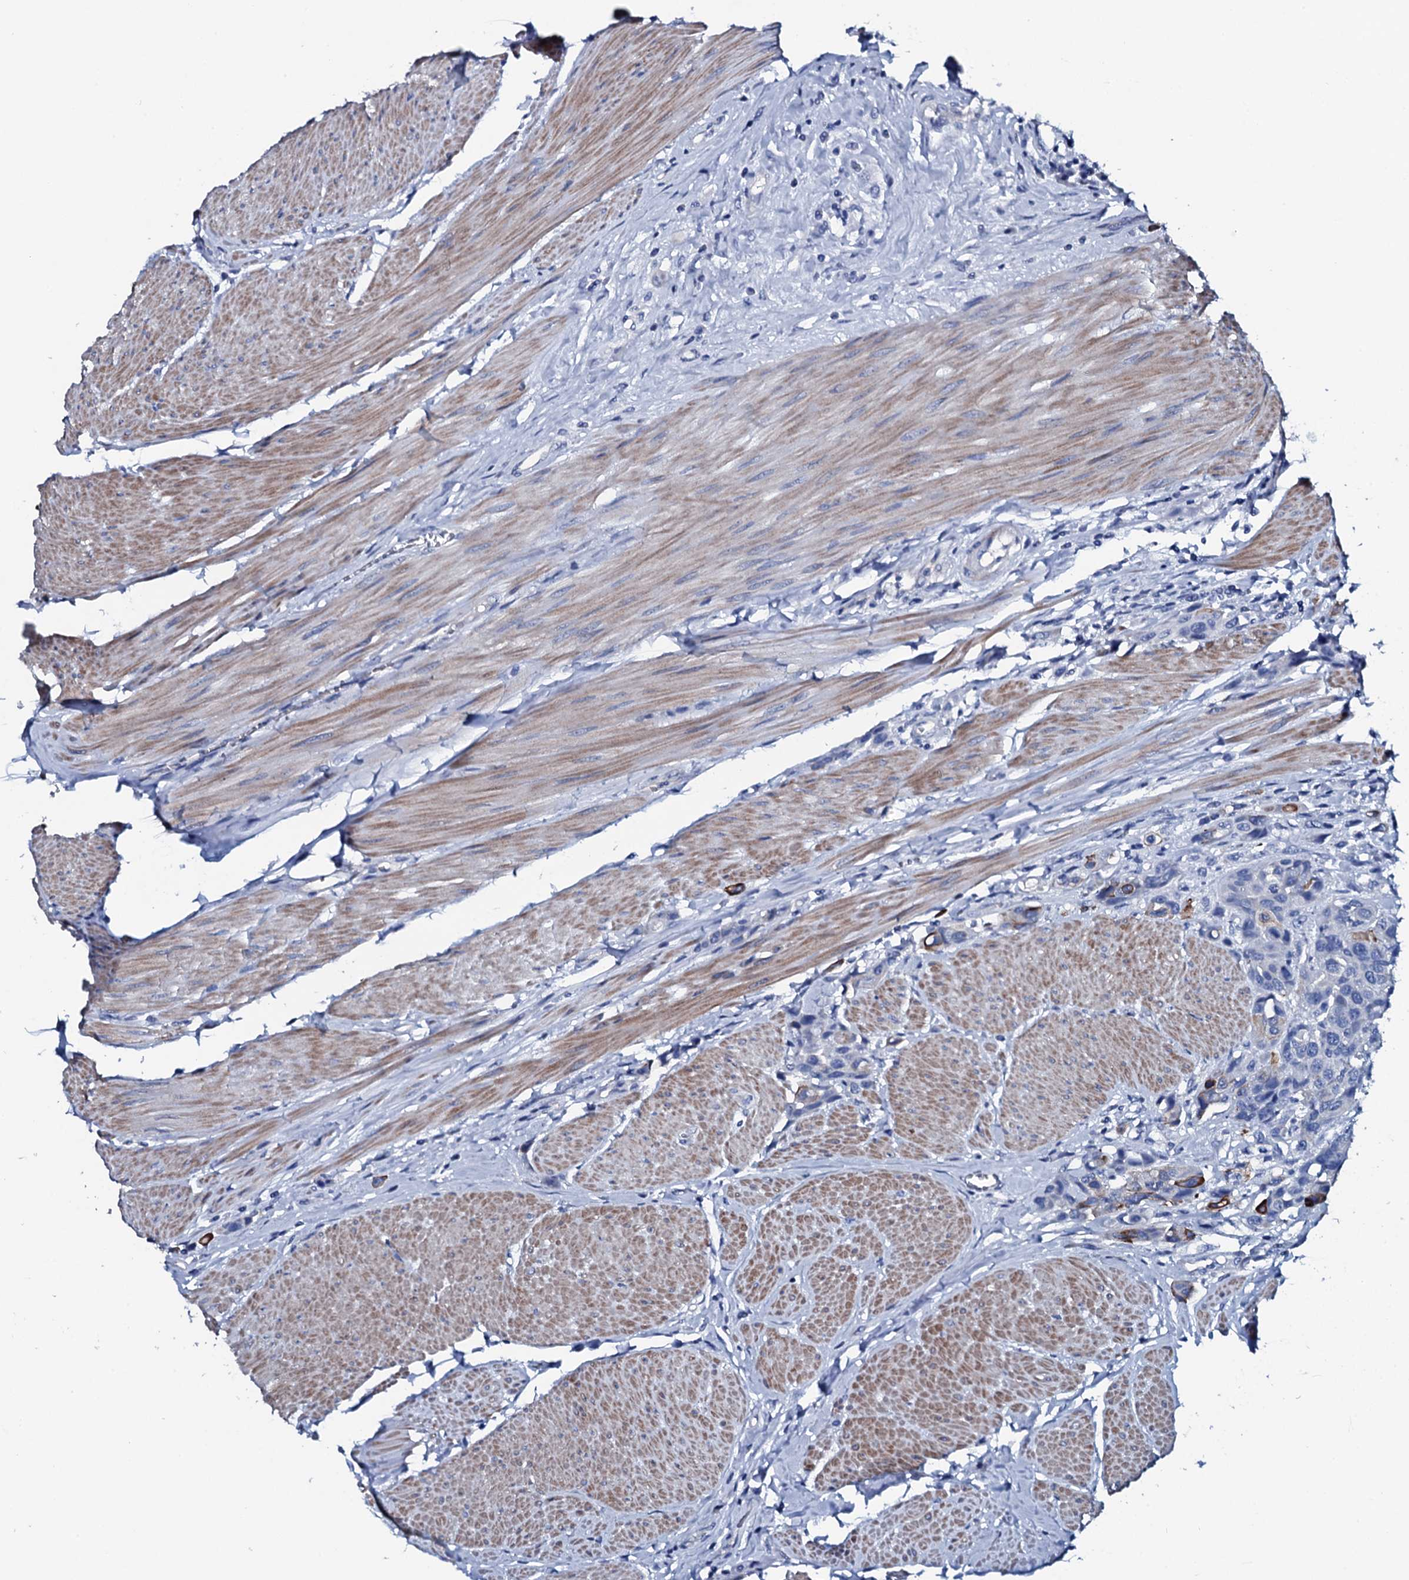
{"staining": {"intensity": "strong", "quantity": "<25%", "location": "cytoplasmic/membranous"}, "tissue": "urothelial cancer", "cell_type": "Tumor cells", "image_type": "cancer", "snomed": [{"axis": "morphology", "description": "Urothelial carcinoma, High grade"}, {"axis": "topography", "description": "Urinary bladder"}], "caption": "Strong cytoplasmic/membranous staining is identified in about <25% of tumor cells in urothelial carcinoma (high-grade).", "gene": "GYS2", "patient": {"sex": "male", "age": 50}}